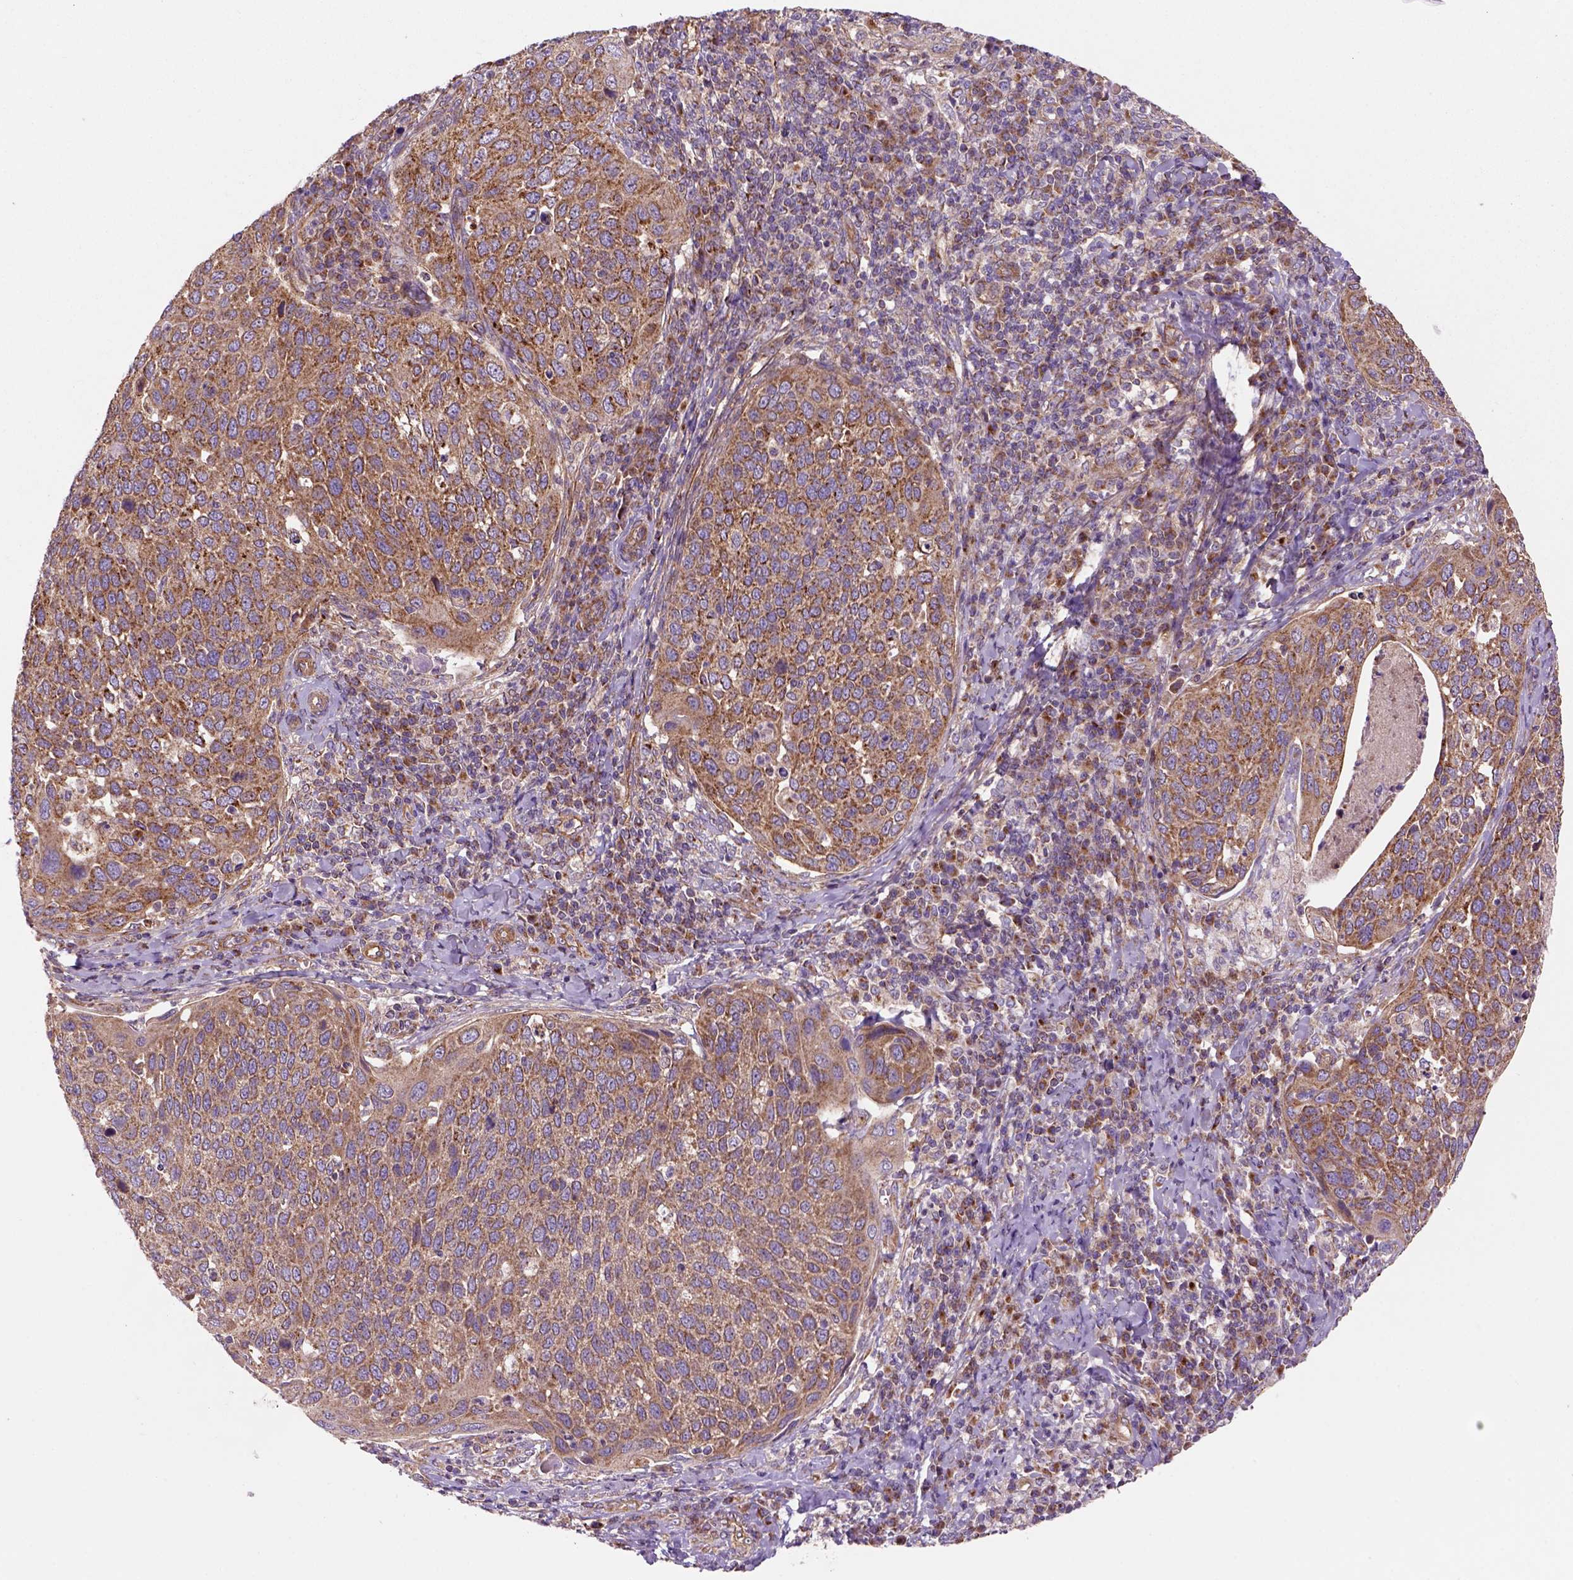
{"staining": {"intensity": "moderate", "quantity": "25%-75%", "location": "cytoplasmic/membranous"}, "tissue": "cervical cancer", "cell_type": "Tumor cells", "image_type": "cancer", "snomed": [{"axis": "morphology", "description": "Squamous cell carcinoma, NOS"}, {"axis": "topography", "description": "Cervix"}], "caption": "Moderate cytoplasmic/membranous protein staining is present in approximately 25%-75% of tumor cells in squamous cell carcinoma (cervical).", "gene": "WARS2", "patient": {"sex": "female", "age": 54}}